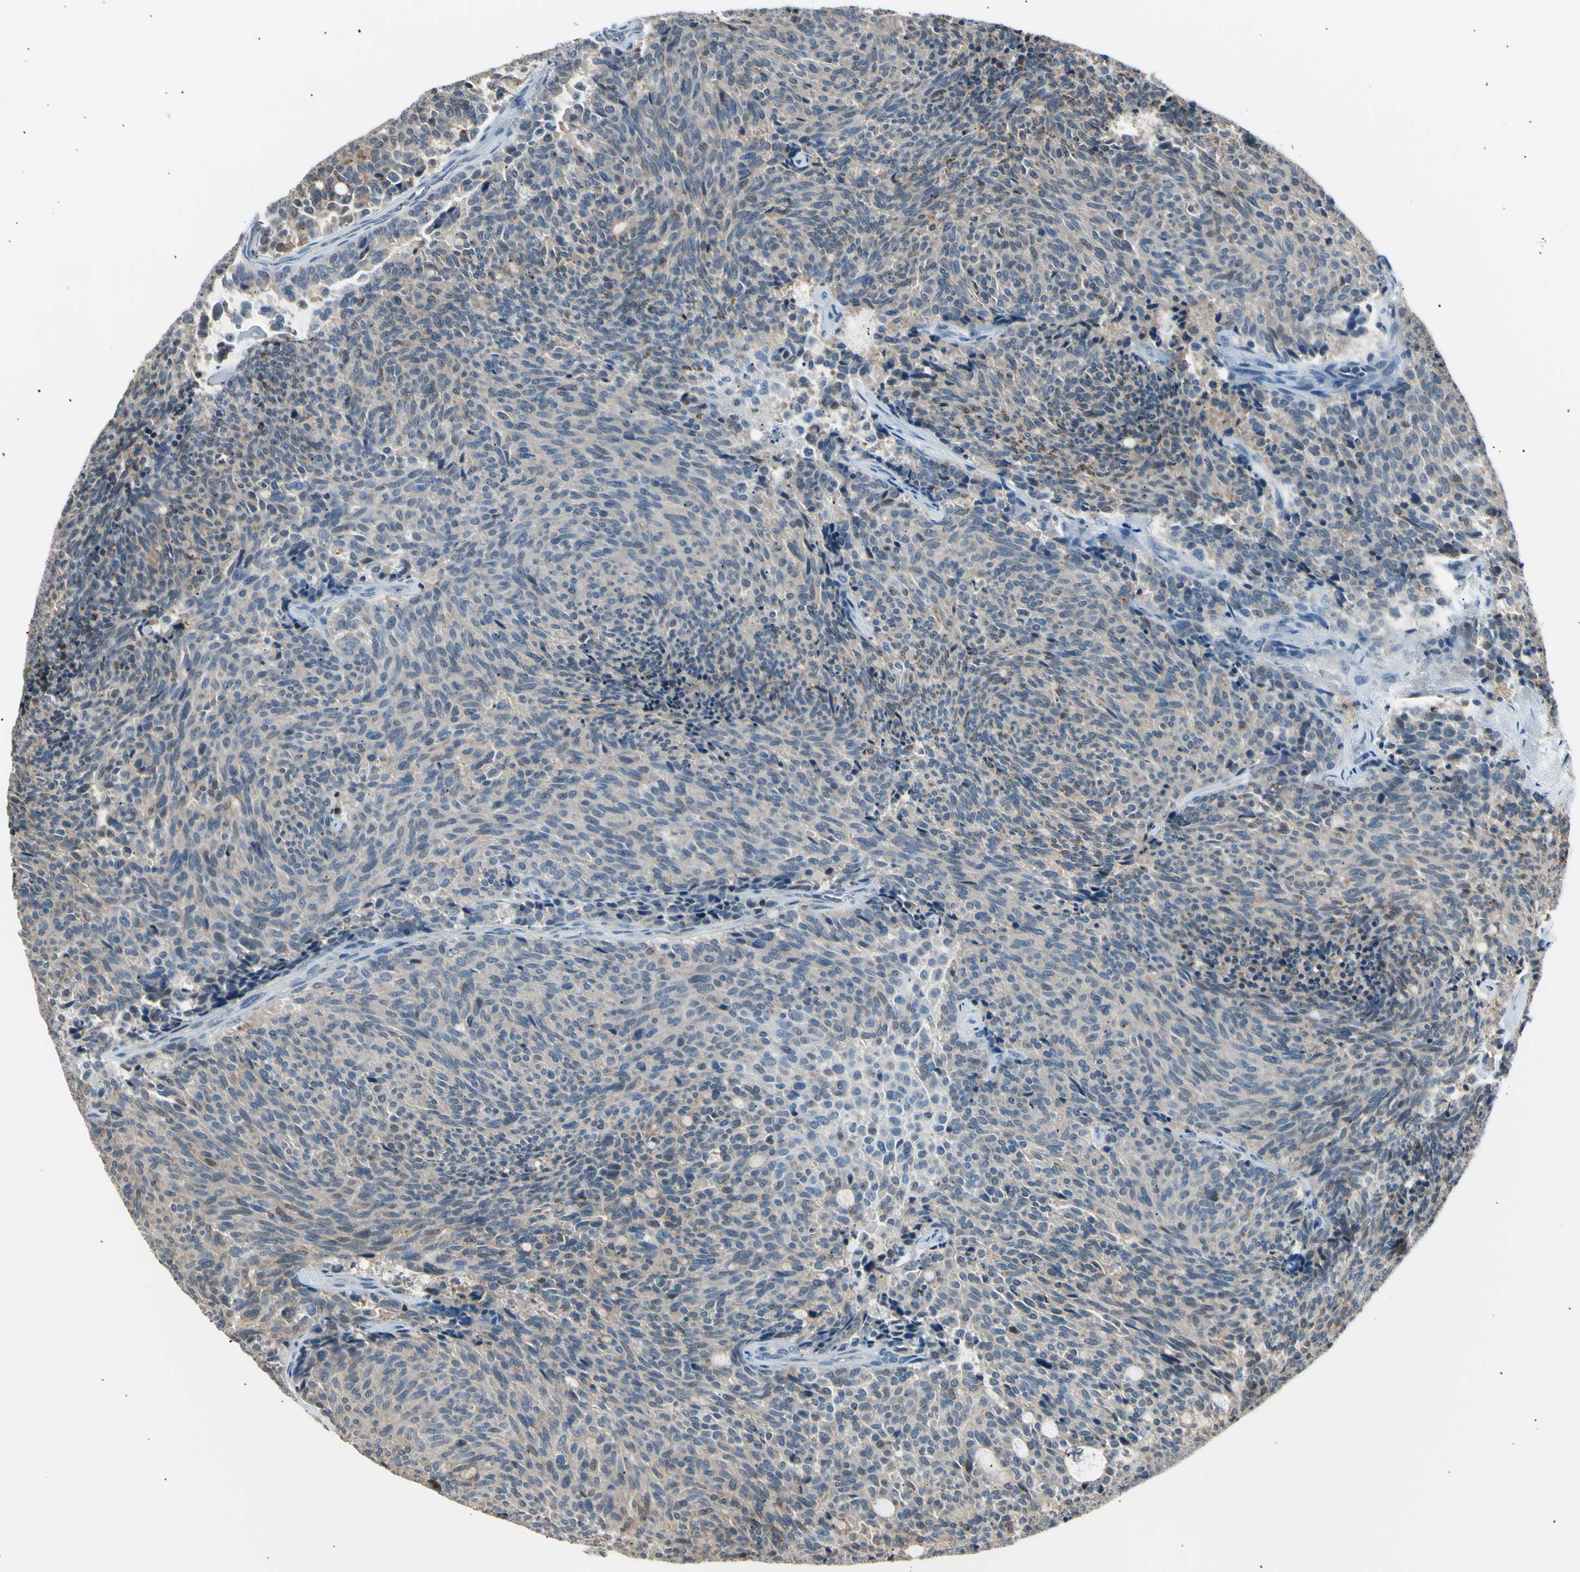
{"staining": {"intensity": "weak", "quantity": ">75%", "location": "cytoplasmic/membranous"}, "tissue": "carcinoid", "cell_type": "Tumor cells", "image_type": "cancer", "snomed": [{"axis": "morphology", "description": "Carcinoid, malignant, NOS"}, {"axis": "topography", "description": "Pancreas"}], "caption": "Carcinoid (malignant) stained with immunohistochemistry (IHC) reveals weak cytoplasmic/membranous positivity in approximately >75% of tumor cells.", "gene": "LHPP", "patient": {"sex": "female", "age": 54}}